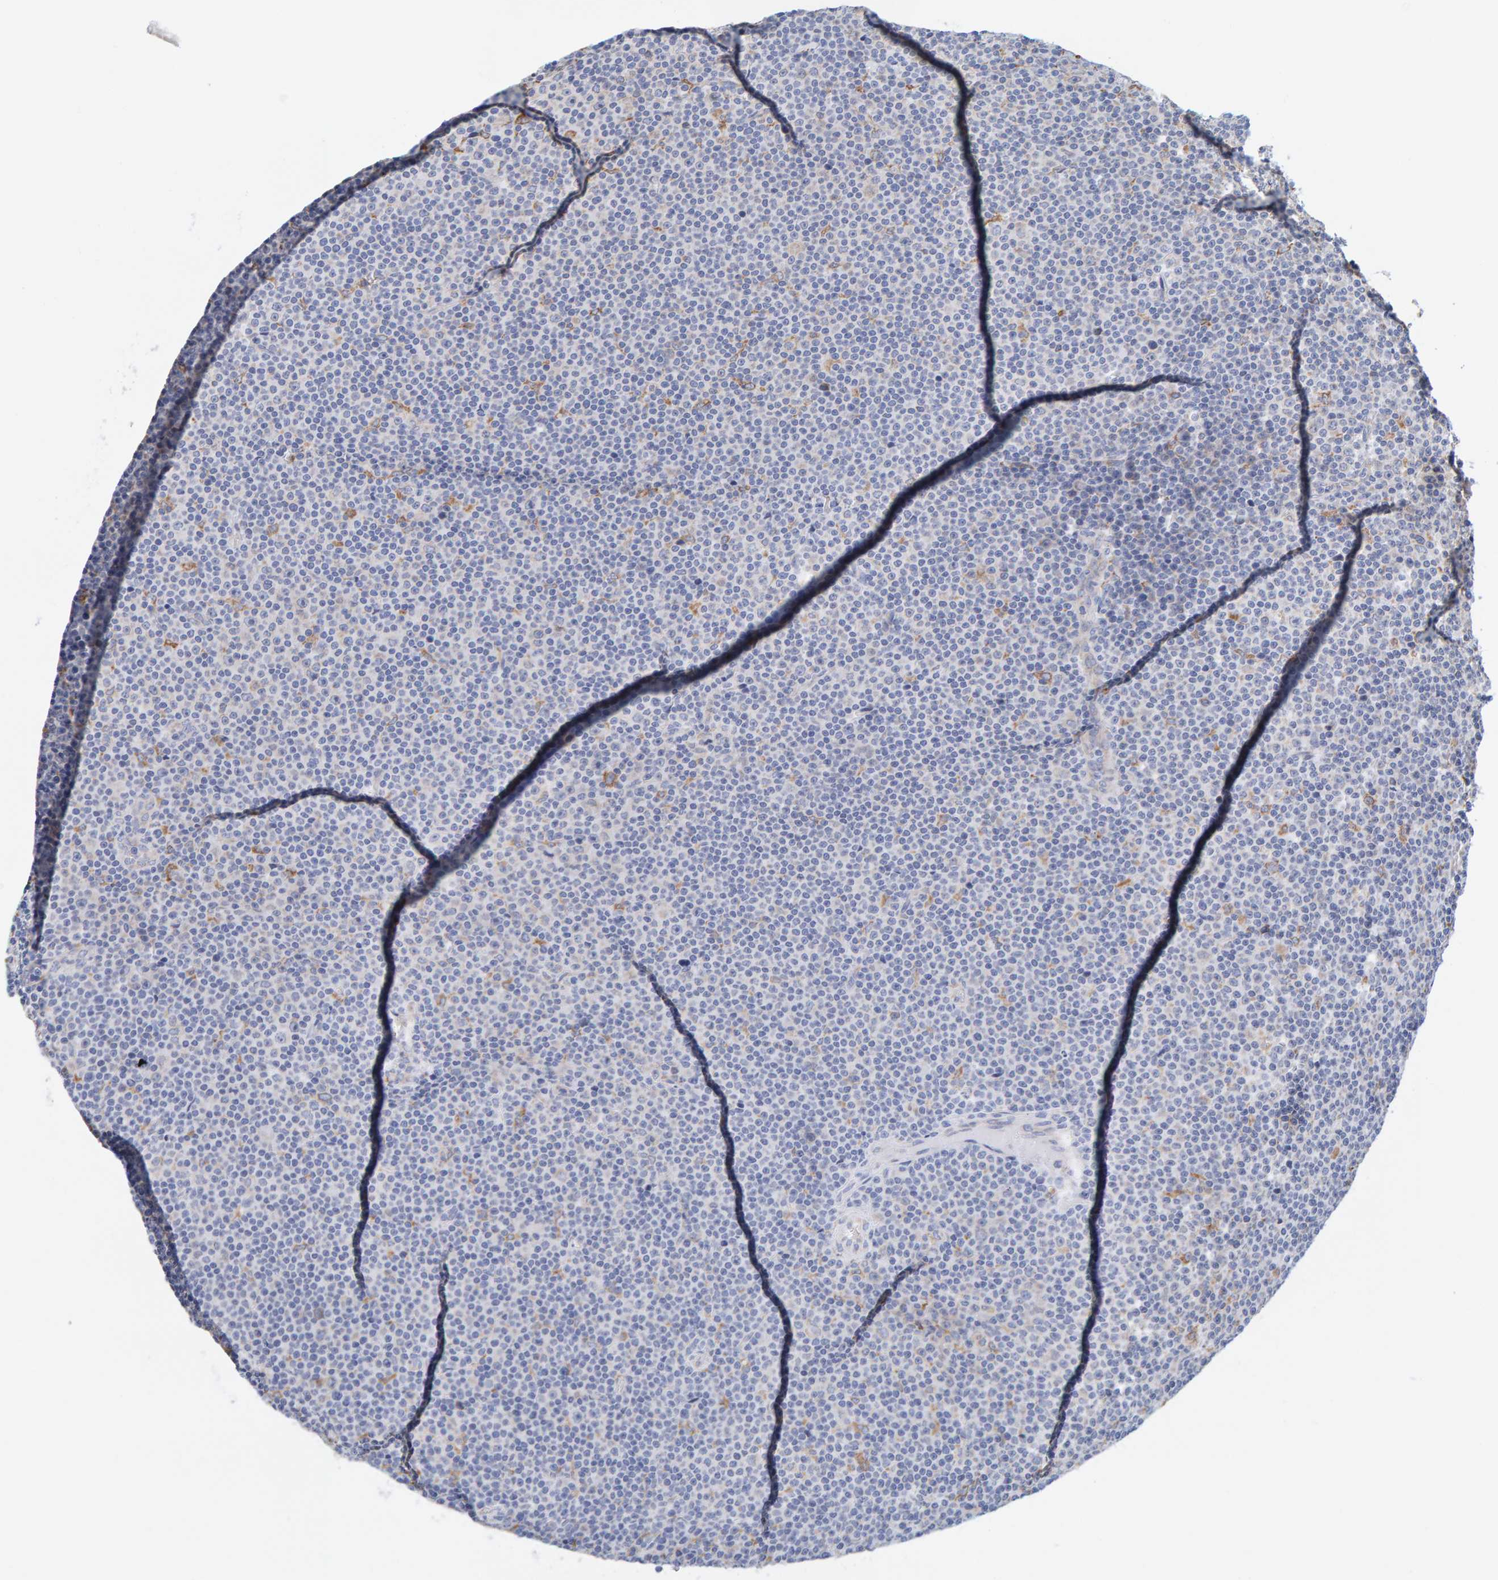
{"staining": {"intensity": "negative", "quantity": "none", "location": "none"}, "tissue": "lymphoma", "cell_type": "Tumor cells", "image_type": "cancer", "snomed": [{"axis": "morphology", "description": "Malignant lymphoma, non-Hodgkin's type, Low grade"}, {"axis": "topography", "description": "Lymph node"}], "caption": "This is an immunohistochemistry (IHC) histopathology image of human lymphoma. There is no positivity in tumor cells.", "gene": "SGPL1", "patient": {"sex": "female", "age": 67}}